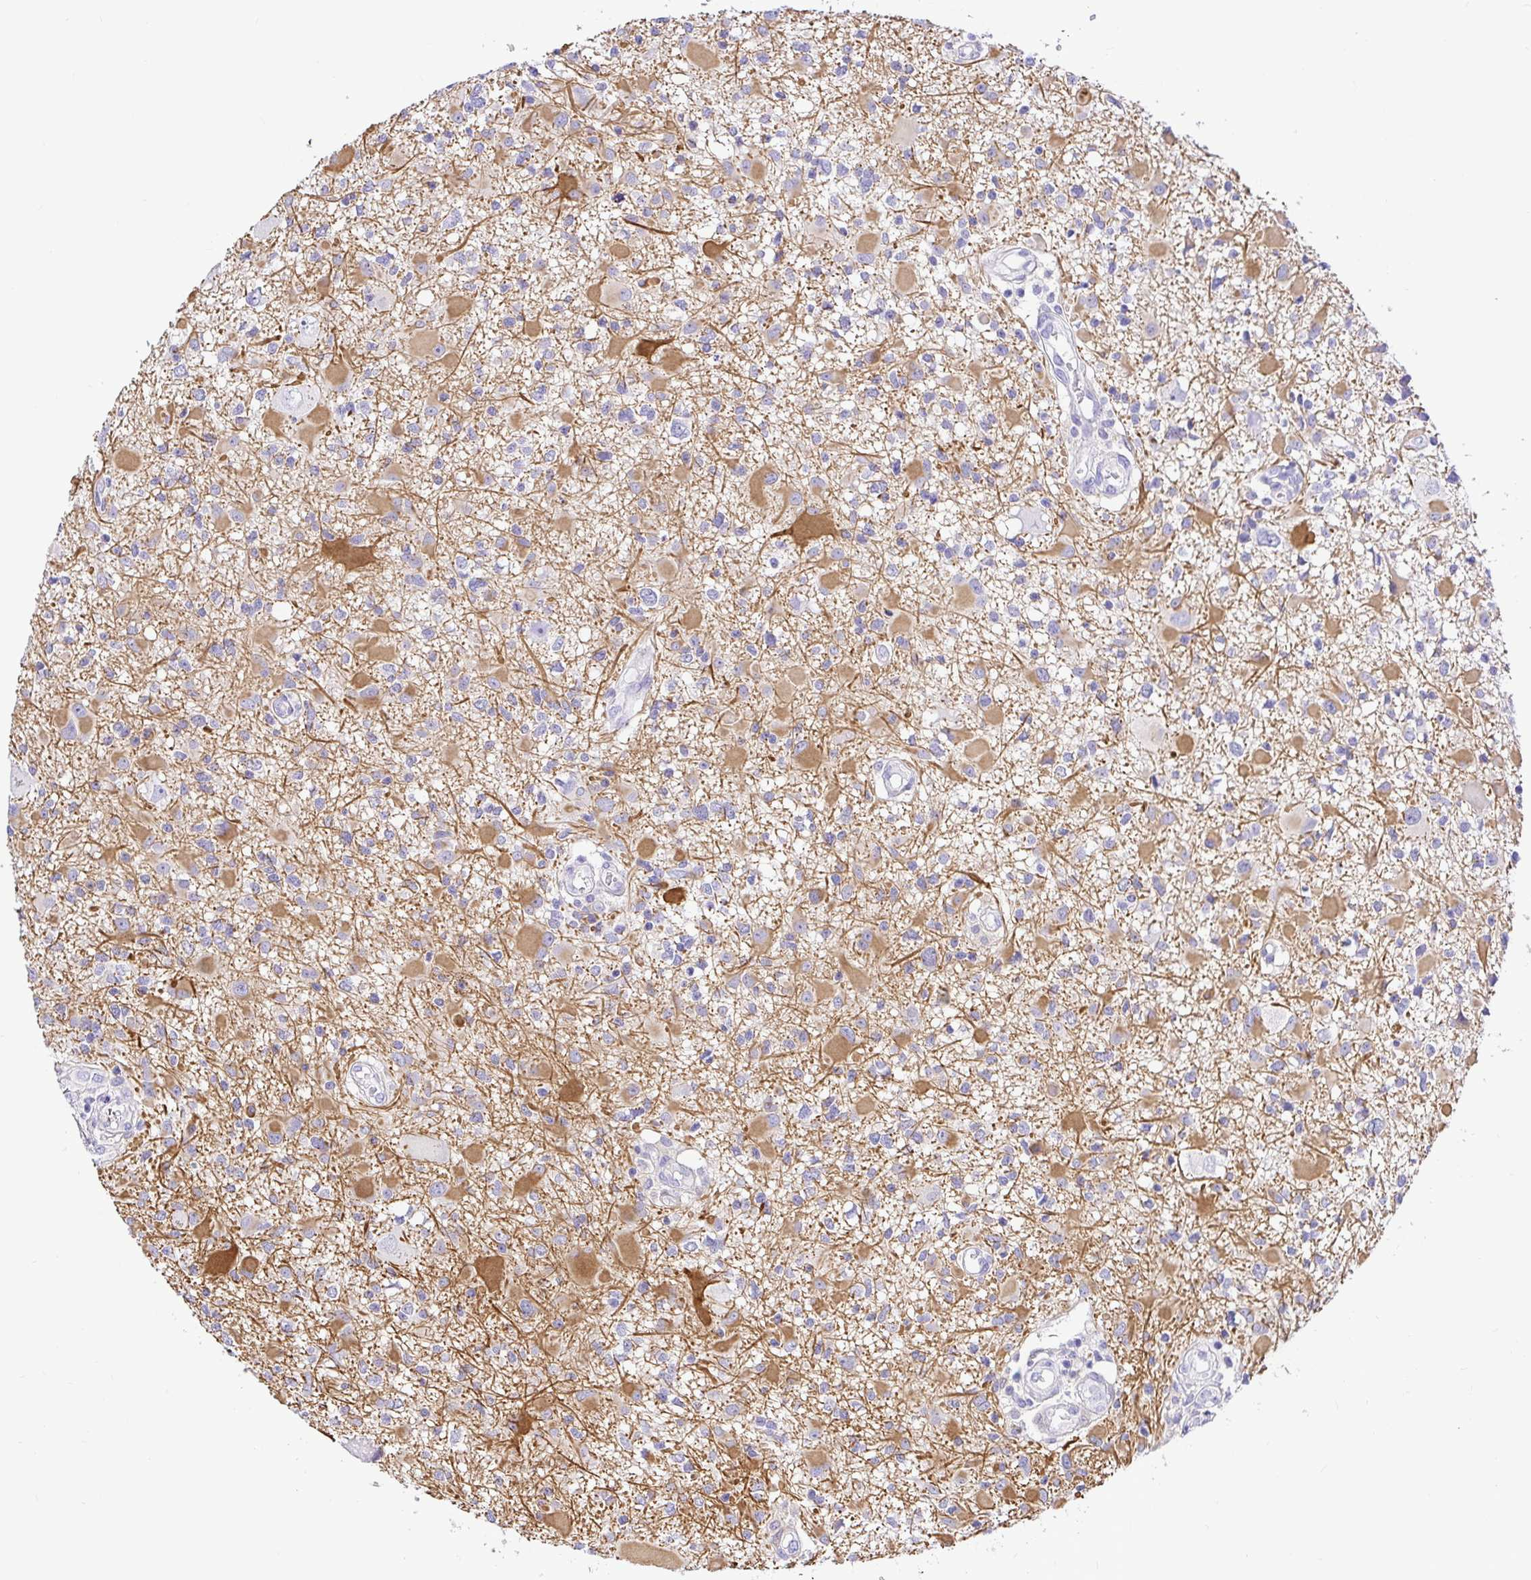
{"staining": {"intensity": "moderate", "quantity": "25%-75%", "location": "cytoplasmic/membranous"}, "tissue": "glioma", "cell_type": "Tumor cells", "image_type": "cancer", "snomed": [{"axis": "morphology", "description": "Glioma, malignant, High grade"}, {"axis": "topography", "description": "Brain"}], "caption": "Brown immunohistochemical staining in human glioma exhibits moderate cytoplasmic/membranous positivity in about 25%-75% of tumor cells.", "gene": "BACE2", "patient": {"sex": "male", "age": 54}}